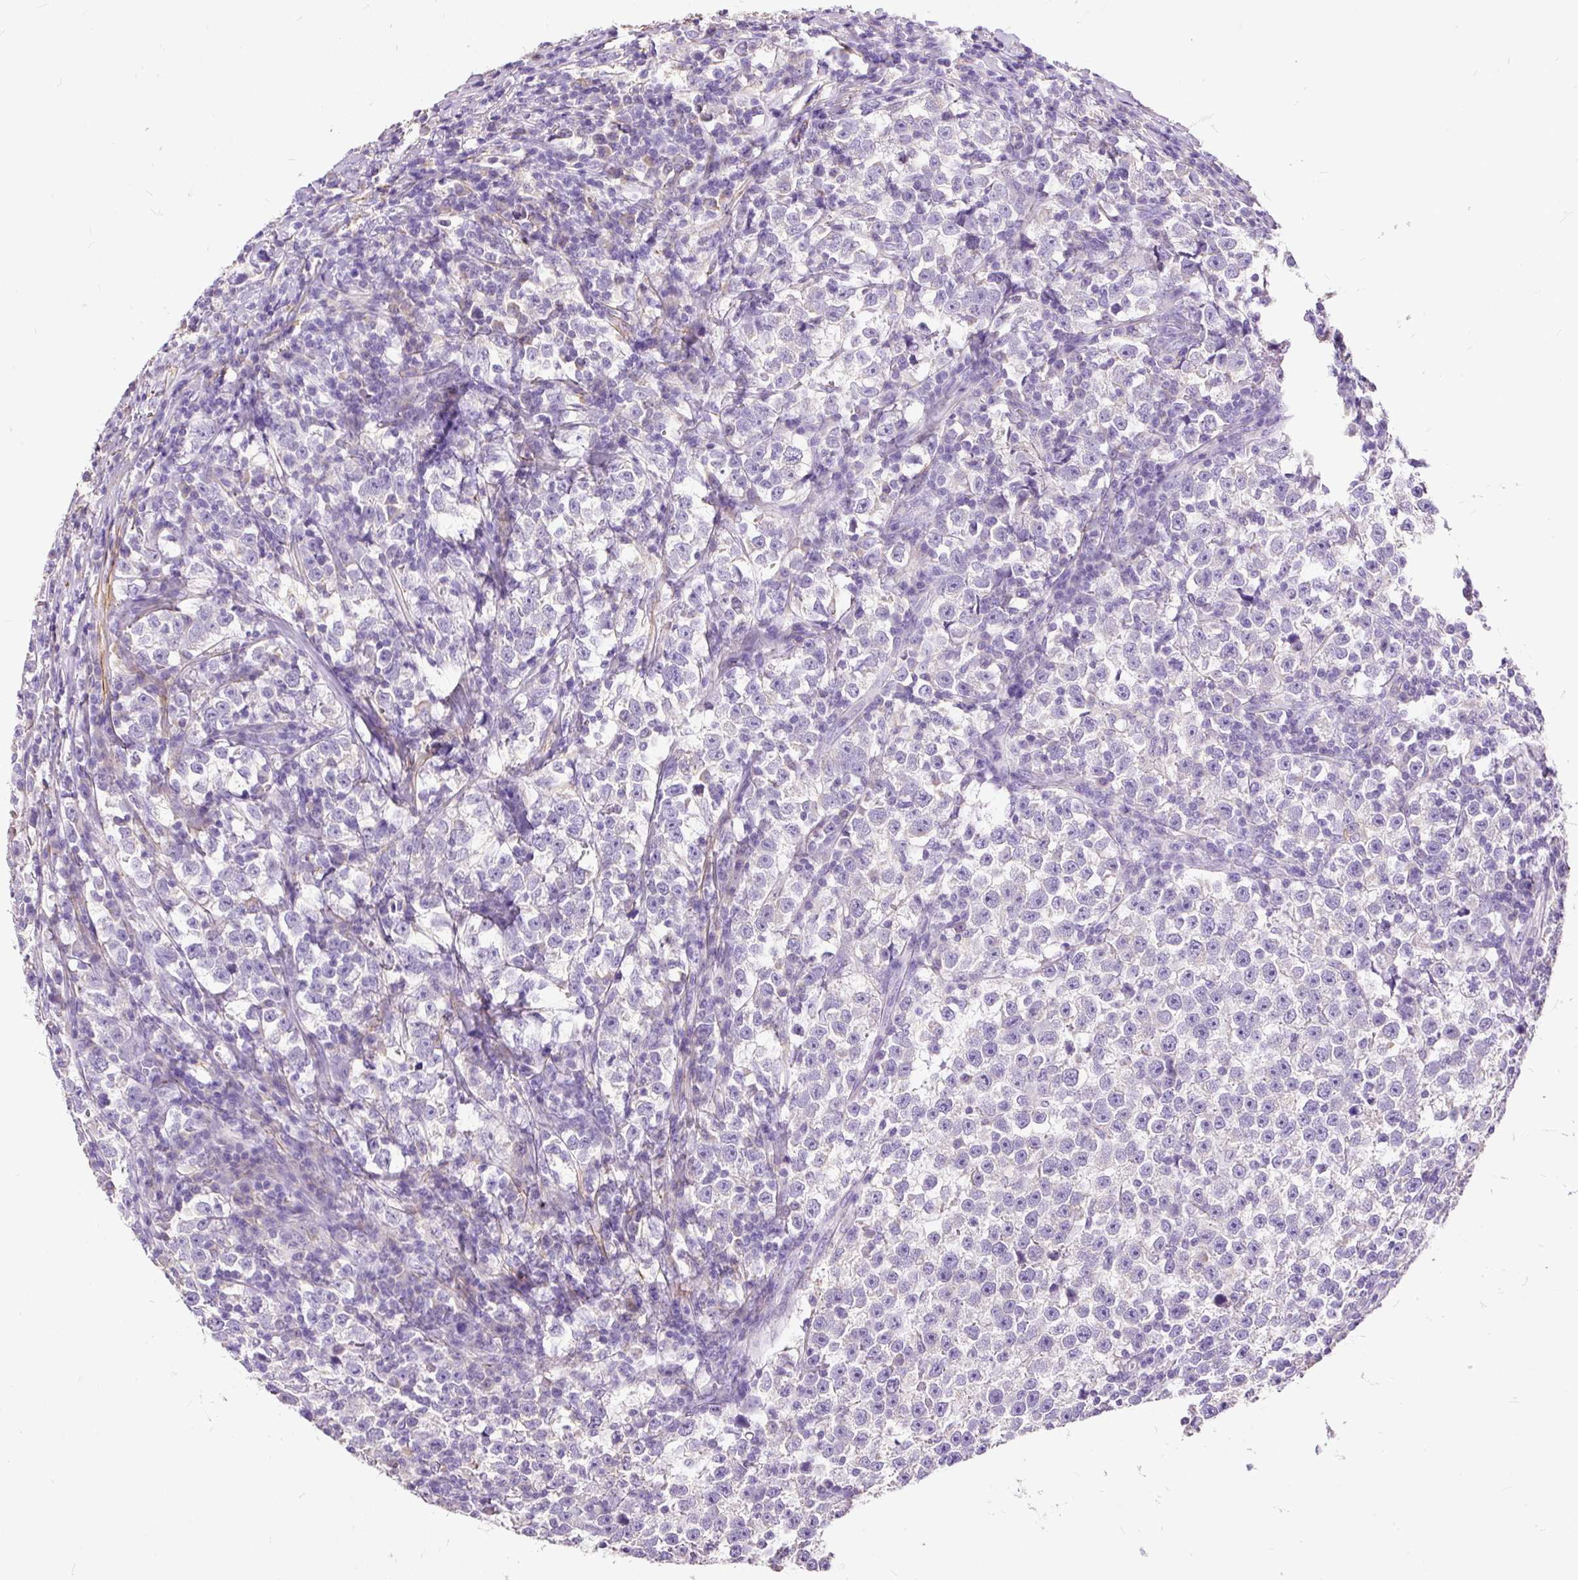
{"staining": {"intensity": "negative", "quantity": "none", "location": "none"}, "tissue": "testis cancer", "cell_type": "Tumor cells", "image_type": "cancer", "snomed": [{"axis": "morphology", "description": "Normal tissue, NOS"}, {"axis": "morphology", "description": "Seminoma, NOS"}, {"axis": "topography", "description": "Testis"}], "caption": "DAB (3,3'-diaminobenzidine) immunohistochemical staining of testis cancer reveals no significant positivity in tumor cells.", "gene": "GBX1", "patient": {"sex": "male", "age": 43}}